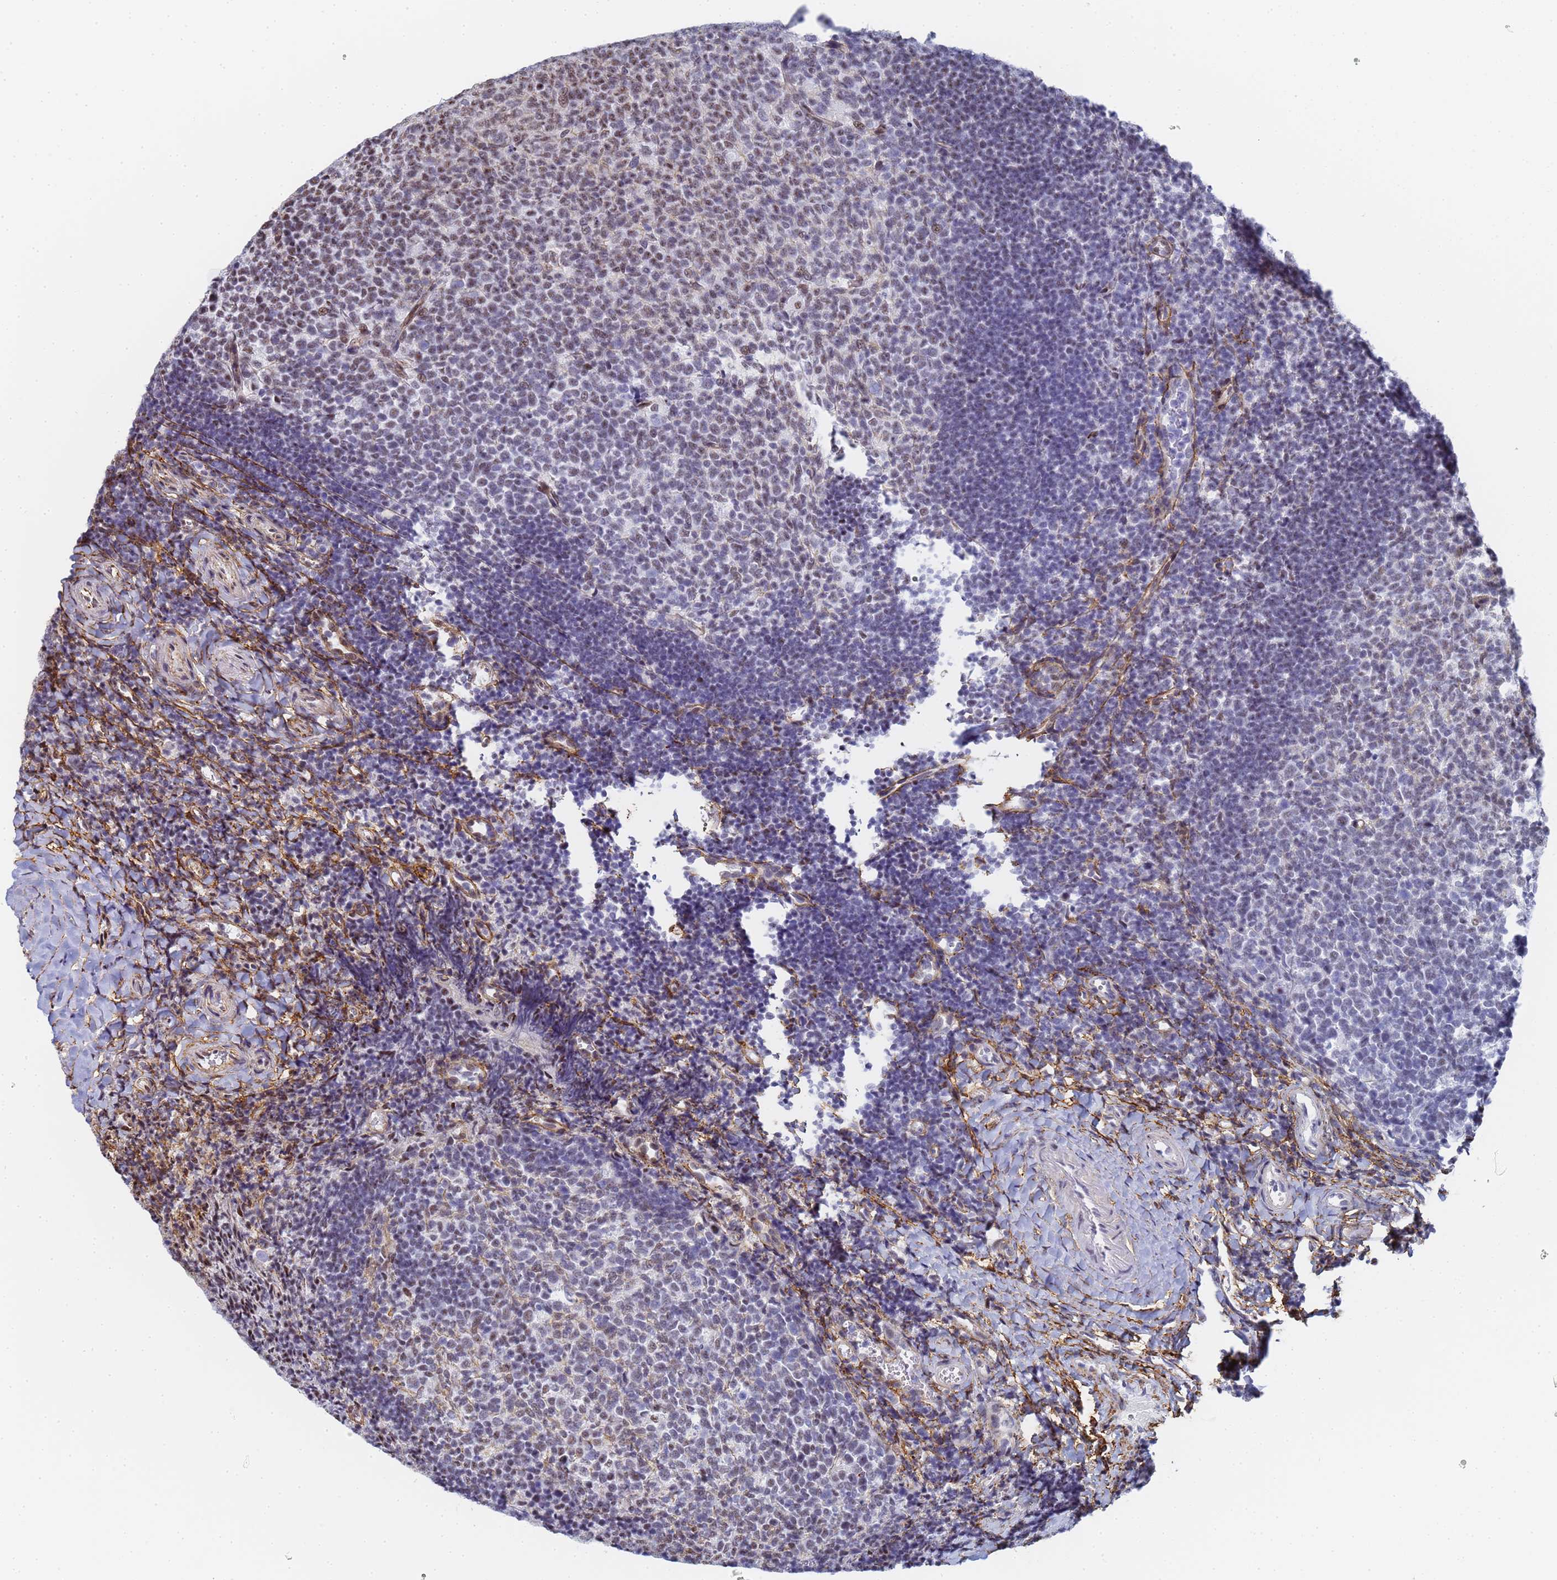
{"staining": {"intensity": "moderate", "quantity": "25%-75%", "location": "nuclear"}, "tissue": "tonsil", "cell_type": "Germinal center cells", "image_type": "normal", "snomed": [{"axis": "morphology", "description": "Normal tissue, NOS"}, {"axis": "topography", "description": "Tonsil"}], "caption": "Protein analysis of benign tonsil displays moderate nuclear expression in approximately 25%-75% of germinal center cells.", "gene": "PRRT4", "patient": {"sex": "female", "age": 10}}